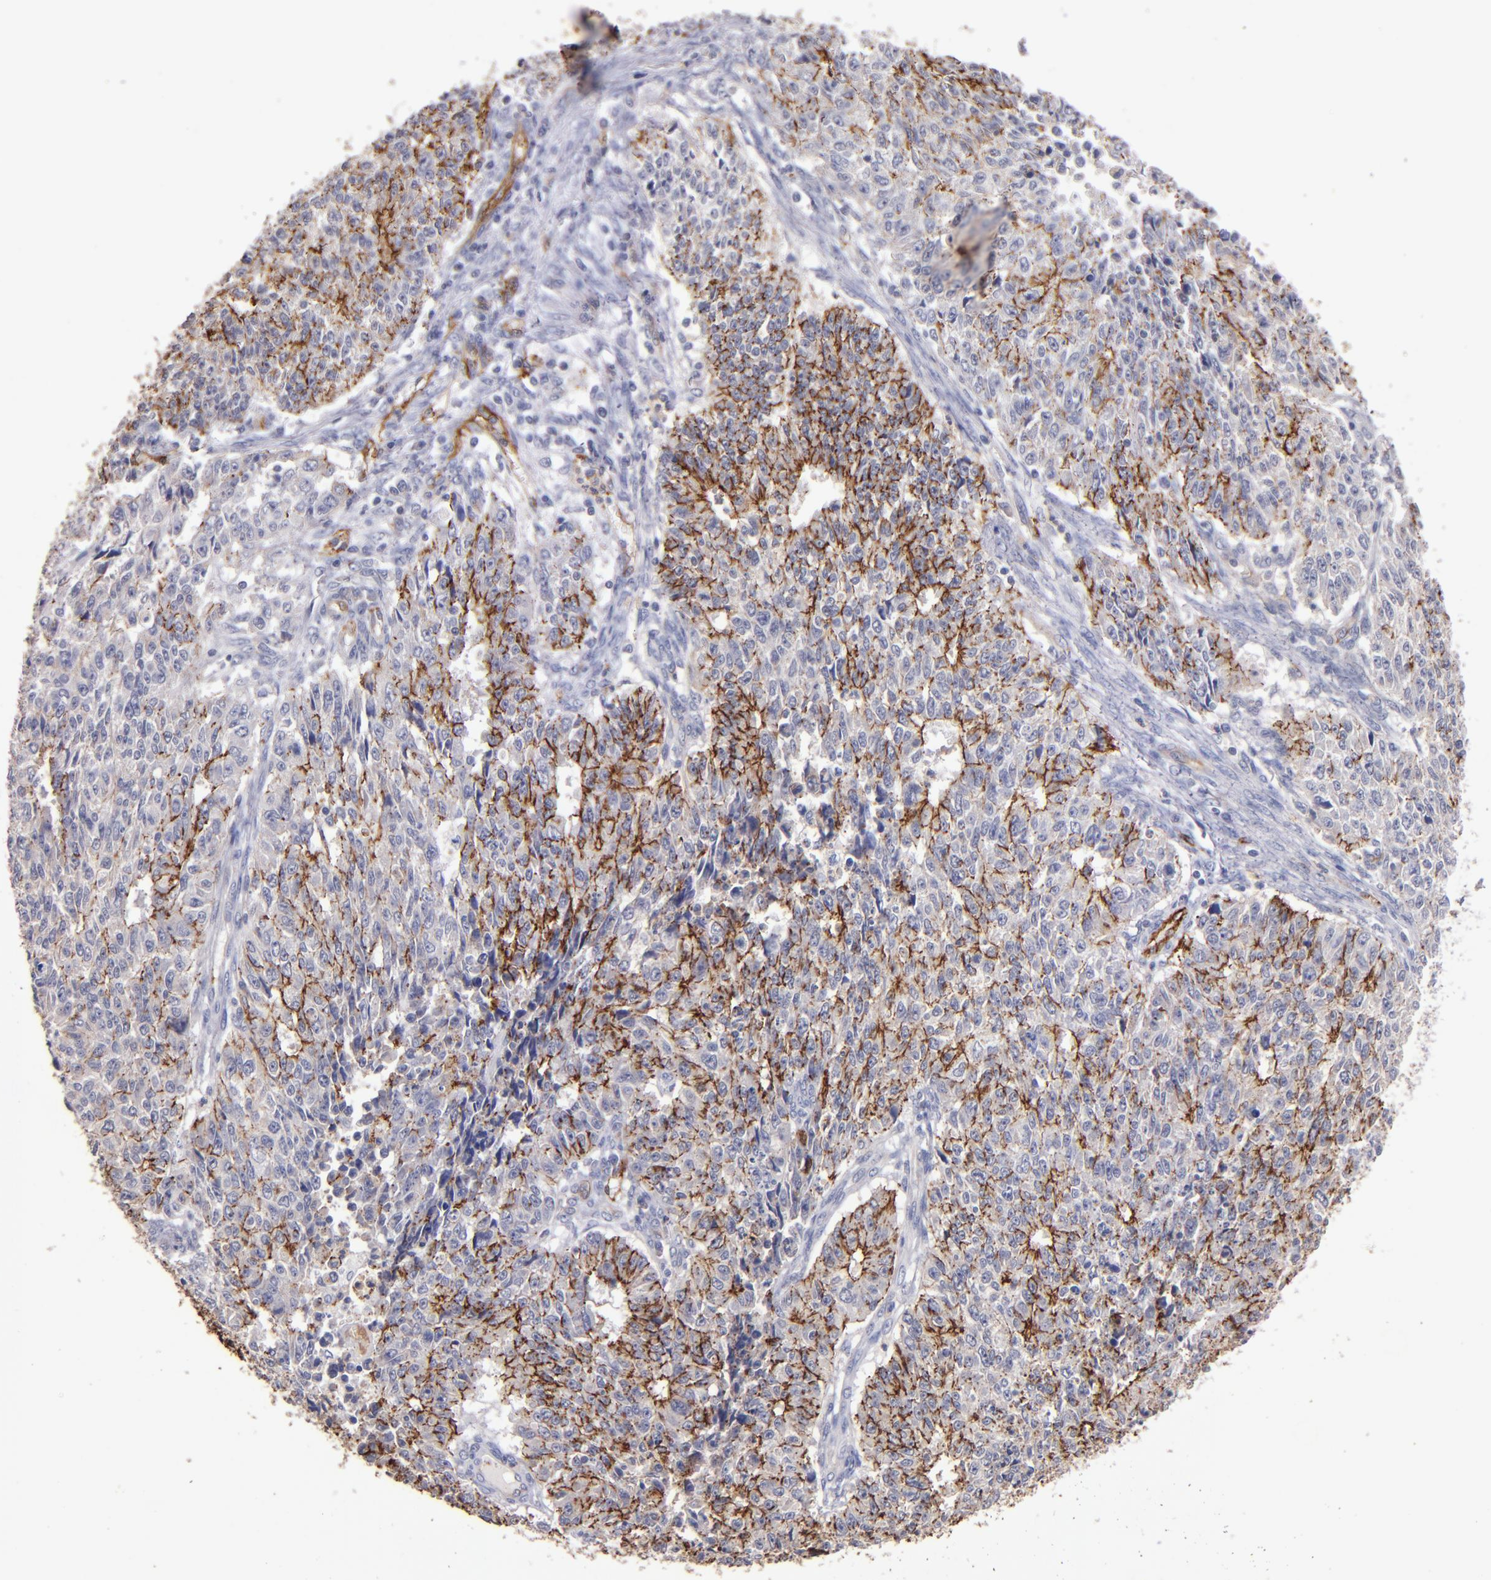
{"staining": {"intensity": "moderate", "quantity": ">75%", "location": "cytoplasmic/membranous"}, "tissue": "endometrial cancer", "cell_type": "Tumor cells", "image_type": "cancer", "snomed": [{"axis": "morphology", "description": "Adenocarcinoma, NOS"}, {"axis": "topography", "description": "Endometrium"}], "caption": "Protein expression analysis of endometrial cancer (adenocarcinoma) reveals moderate cytoplasmic/membranous positivity in about >75% of tumor cells. The staining was performed using DAB (3,3'-diaminobenzidine) to visualize the protein expression in brown, while the nuclei were stained in blue with hematoxylin (Magnification: 20x).", "gene": "CLDN5", "patient": {"sex": "female", "age": 42}}